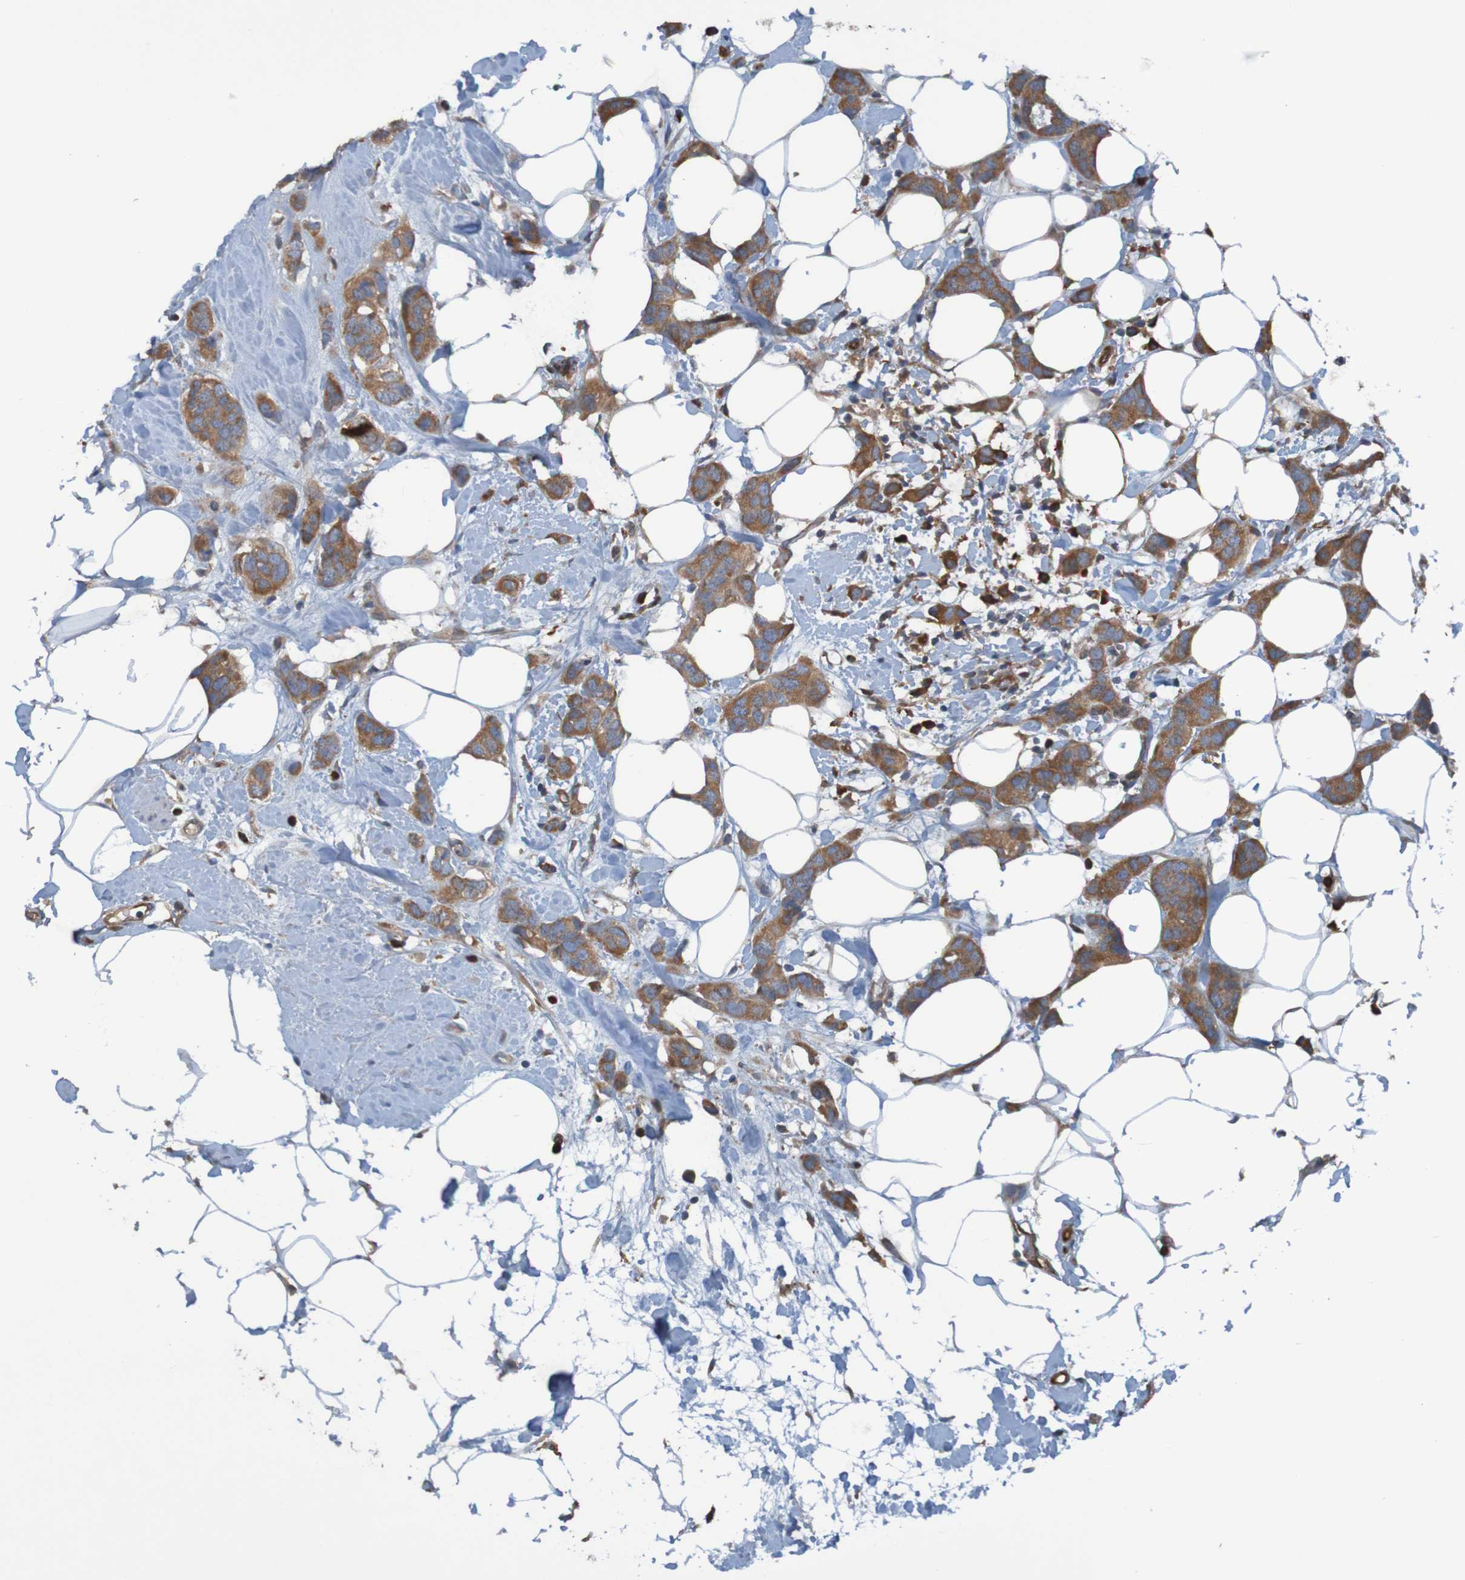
{"staining": {"intensity": "moderate", "quantity": ">75%", "location": "cytoplasmic/membranous"}, "tissue": "breast cancer", "cell_type": "Tumor cells", "image_type": "cancer", "snomed": [{"axis": "morphology", "description": "Normal tissue, NOS"}, {"axis": "morphology", "description": "Duct carcinoma"}, {"axis": "topography", "description": "Breast"}], "caption": "About >75% of tumor cells in intraductal carcinoma (breast) display moderate cytoplasmic/membranous protein expression as visualized by brown immunohistochemical staining.", "gene": "DNAJC4", "patient": {"sex": "female", "age": 50}}